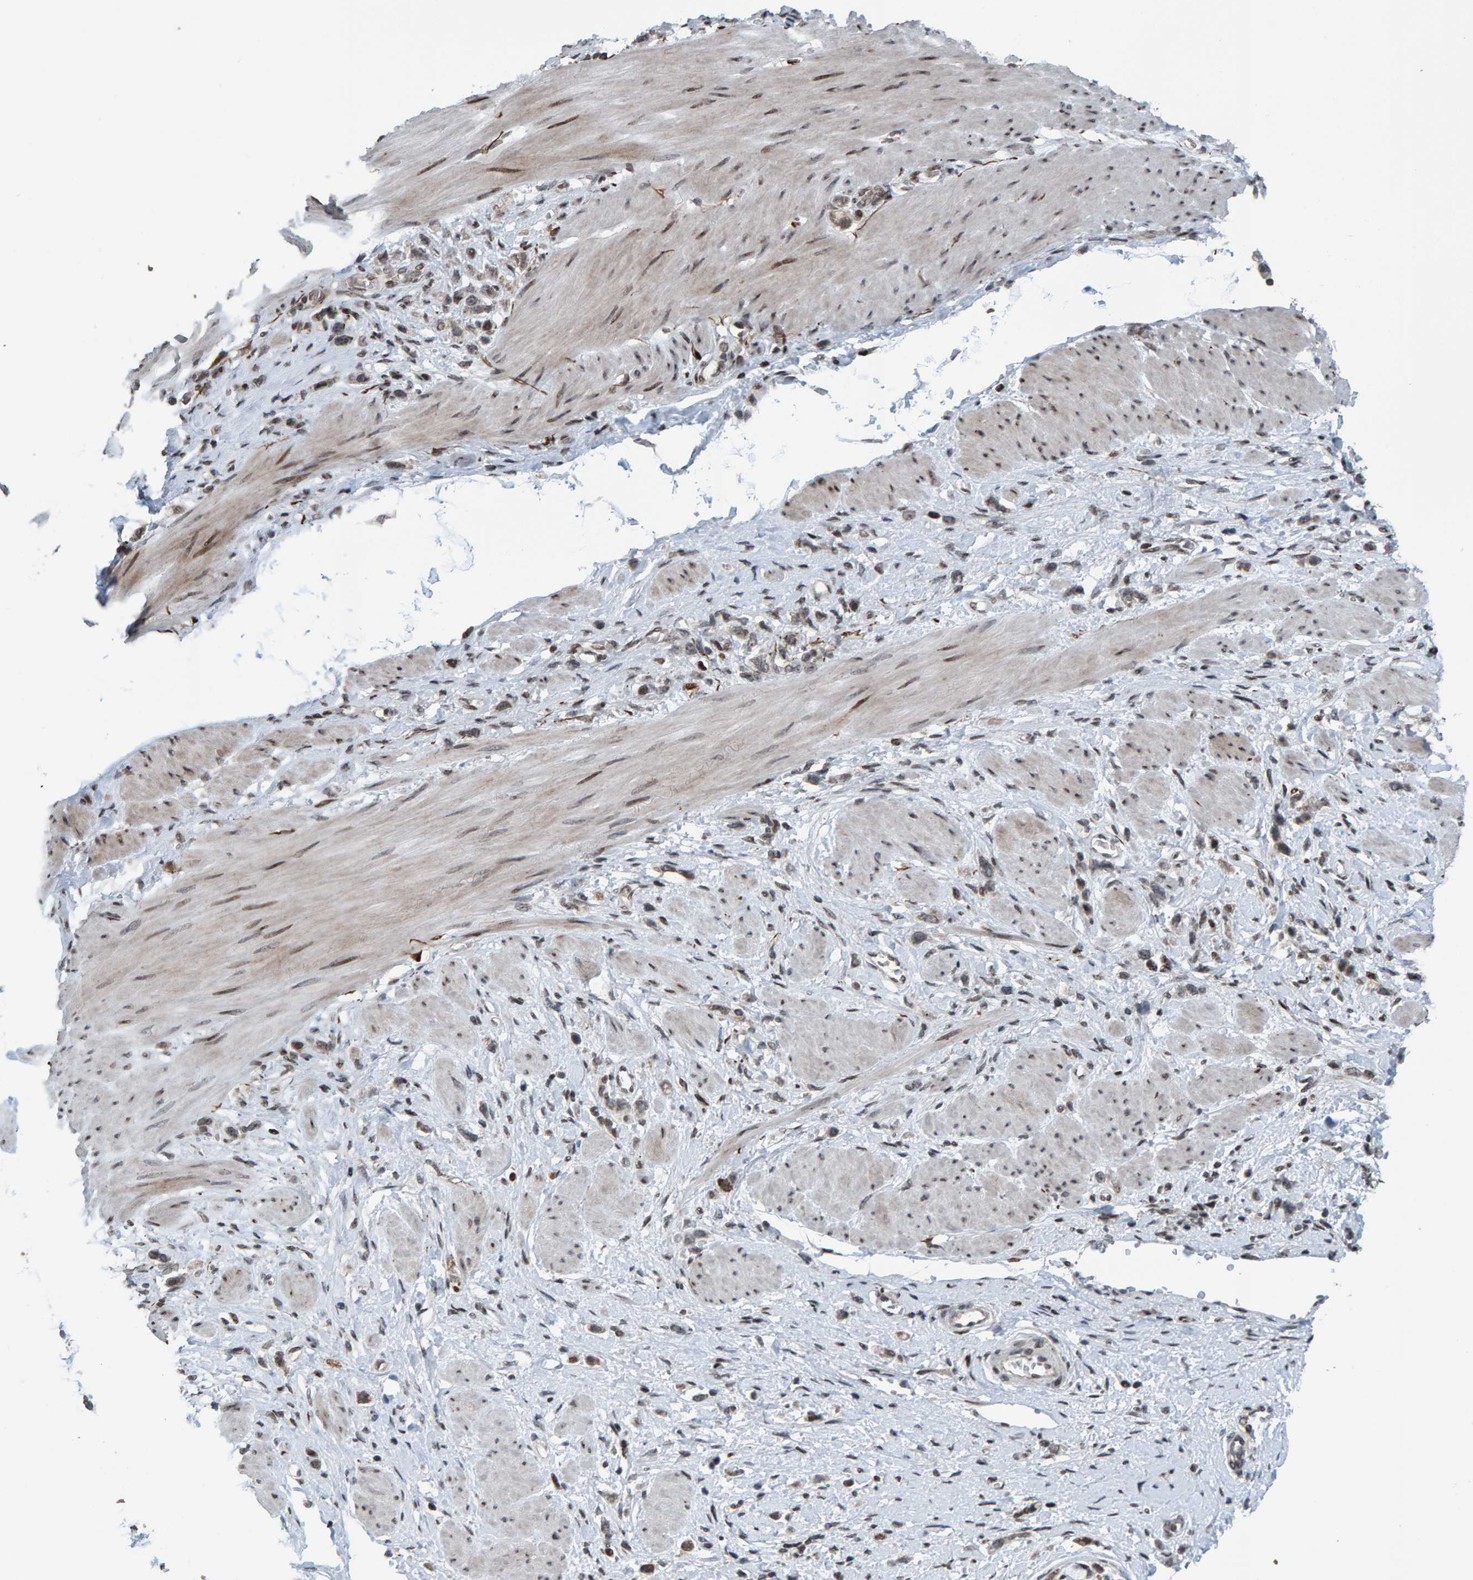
{"staining": {"intensity": "weak", "quantity": "<25%", "location": "nuclear"}, "tissue": "stomach cancer", "cell_type": "Tumor cells", "image_type": "cancer", "snomed": [{"axis": "morphology", "description": "Adenocarcinoma, NOS"}, {"axis": "topography", "description": "Stomach"}], "caption": "The IHC micrograph has no significant positivity in tumor cells of stomach cancer (adenocarcinoma) tissue.", "gene": "ZNF366", "patient": {"sex": "female", "age": 65}}